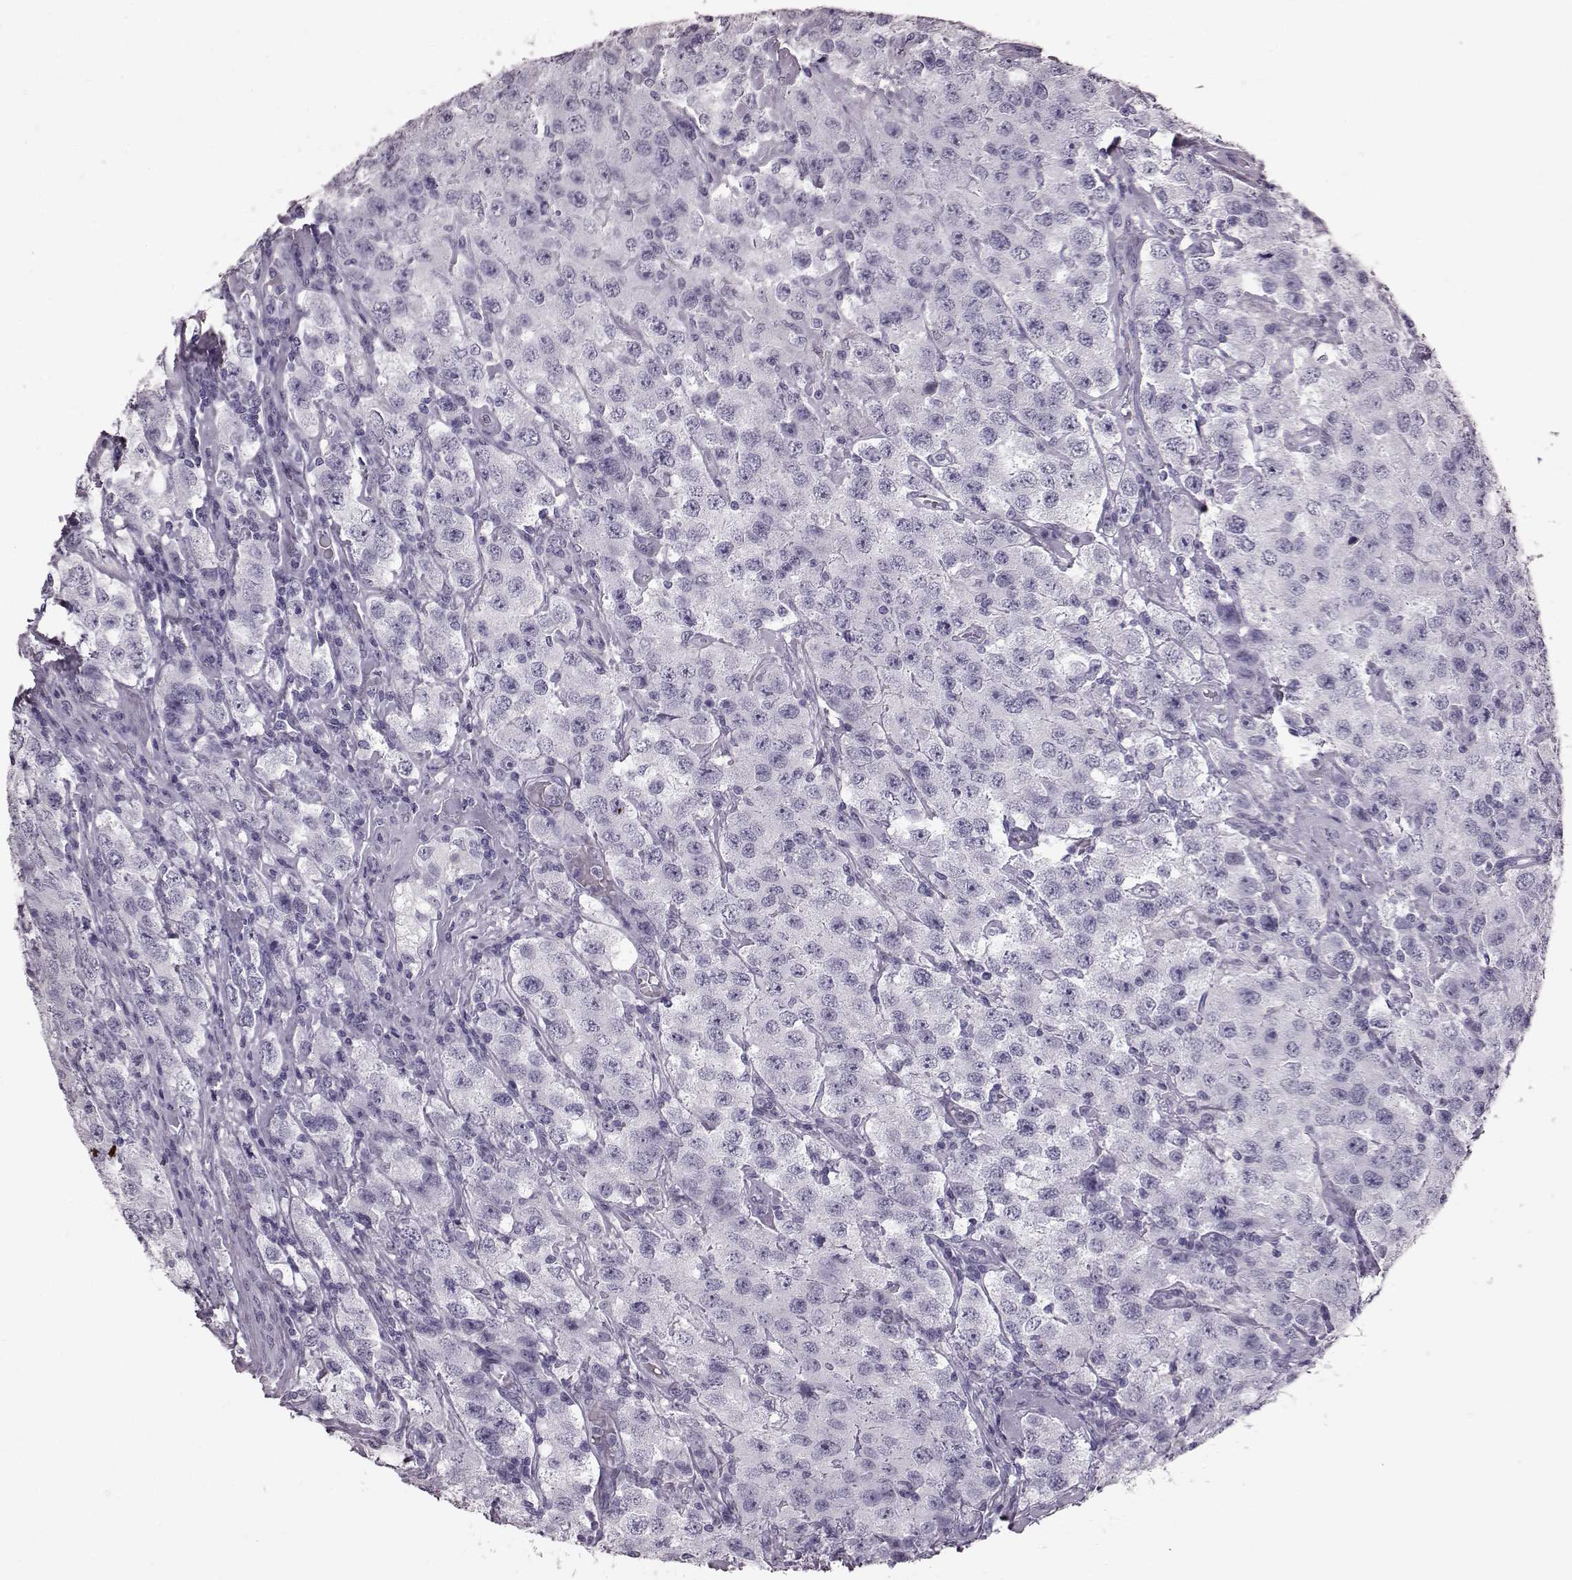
{"staining": {"intensity": "negative", "quantity": "none", "location": "none"}, "tissue": "testis cancer", "cell_type": "Tumor cells", "image_type": "cancer", "snomed": [{"axis": "morphology", "description": "Seminoma, NOS"}, {"axis": "topography", "description": "Testis"}], "caption": "This is an immunohistochemistry (IHC) image of seminoma (testis). There is no positivity in tumor cells.", "gene": "TCHHL1", "patient": {"sex": "male", "age": 52}}